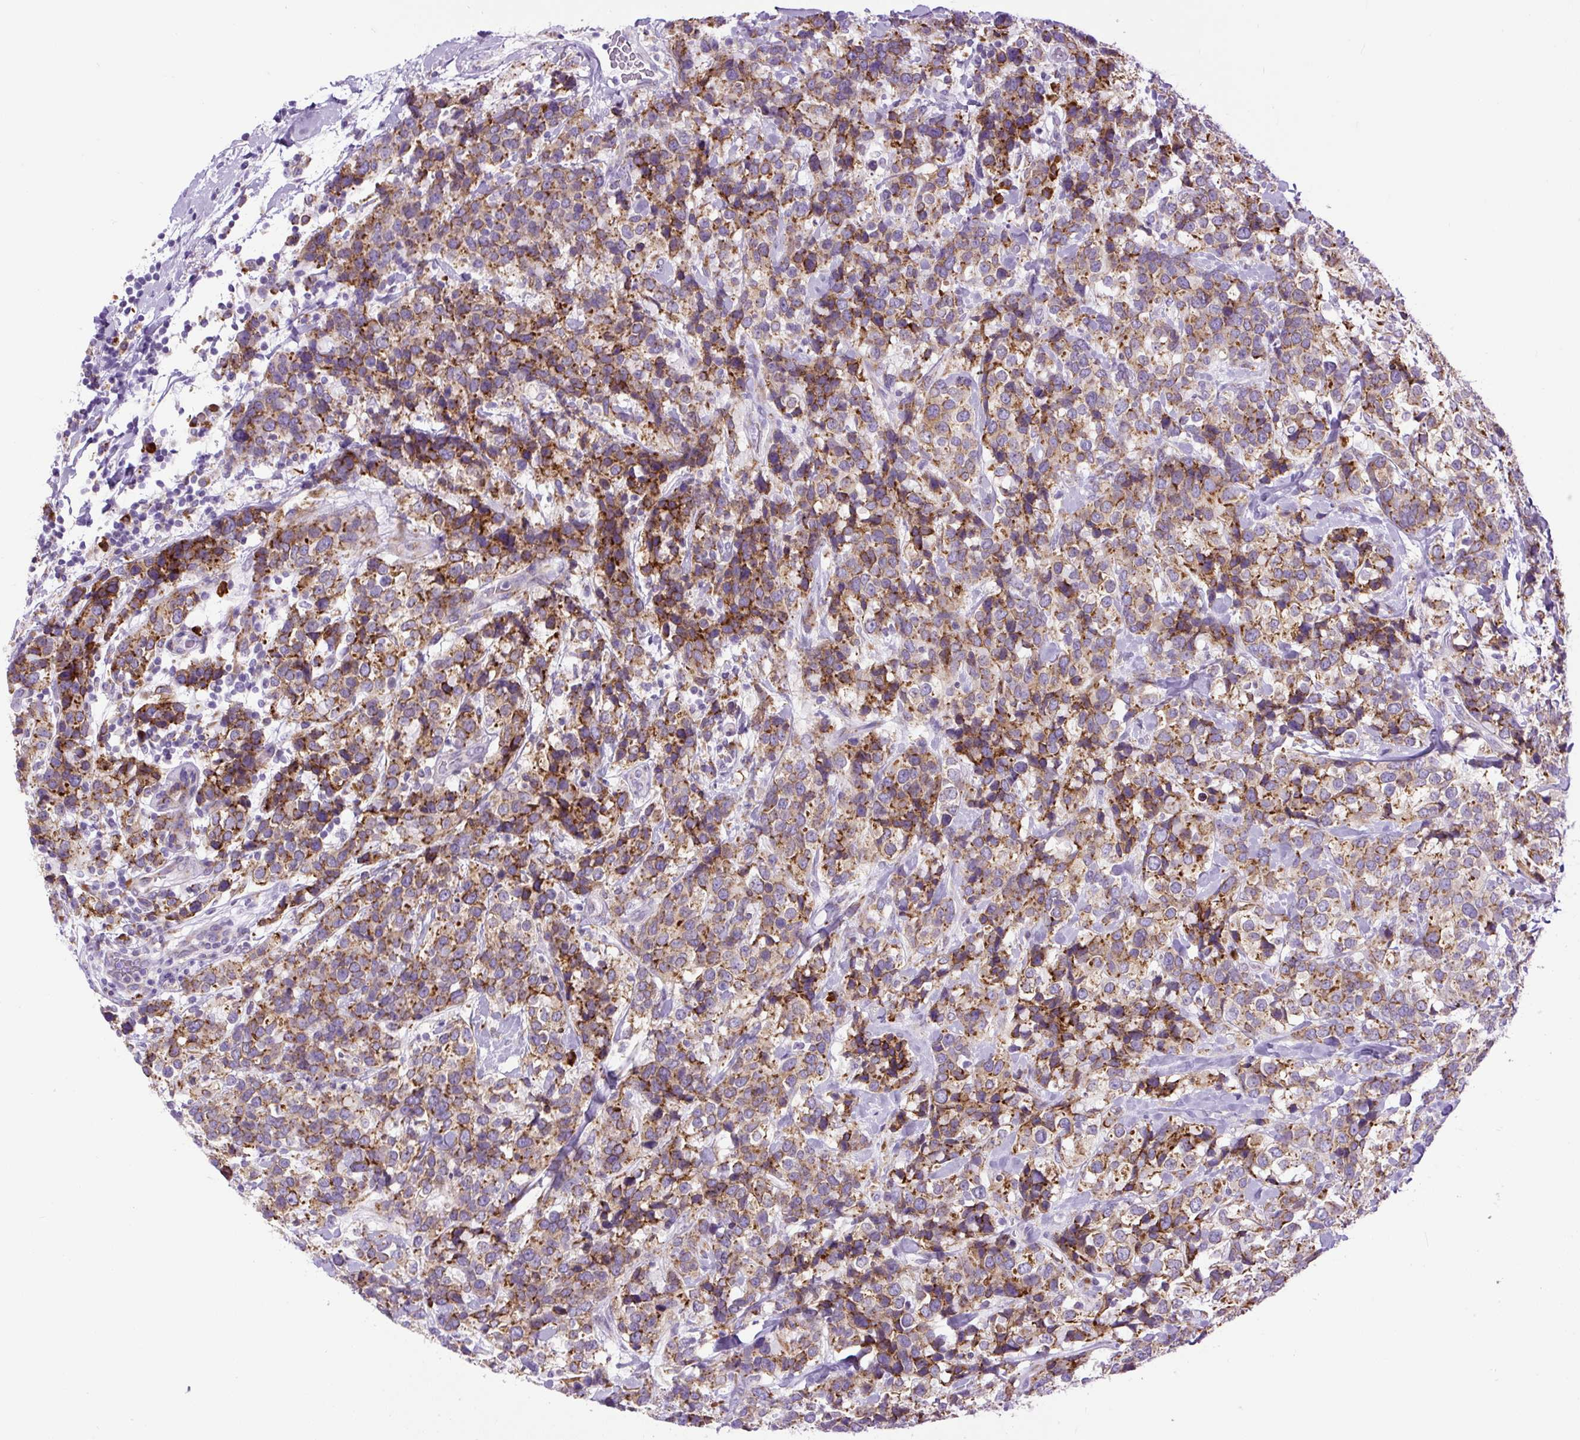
{"staining": {"intensity": "strong", "quantity": ">75%", "location": "cytoplasmic/membranous"}, "tissue": "breast cancer", "cell_type": "Tumor cells", "image_type": "cancer", "snomed": [{"axis": "morphology", "description": "Lobular carcinoma"}, {"axis": "topography", "description": "Breast"}], "caption": "Immunohistochemistry (IHC) histopathology image of neoplastic tissue: human lobular carcinoma (breast) stained using immunohistochemistry (IHC) shows high levels of strong protein expression localized specifically in the cytoplasmic/membranous of tumor cells, appearing as a cytoplasmic/membranous brown color.", "gene": "DDOST", "patient": {"sex": "female", "age": 59}}